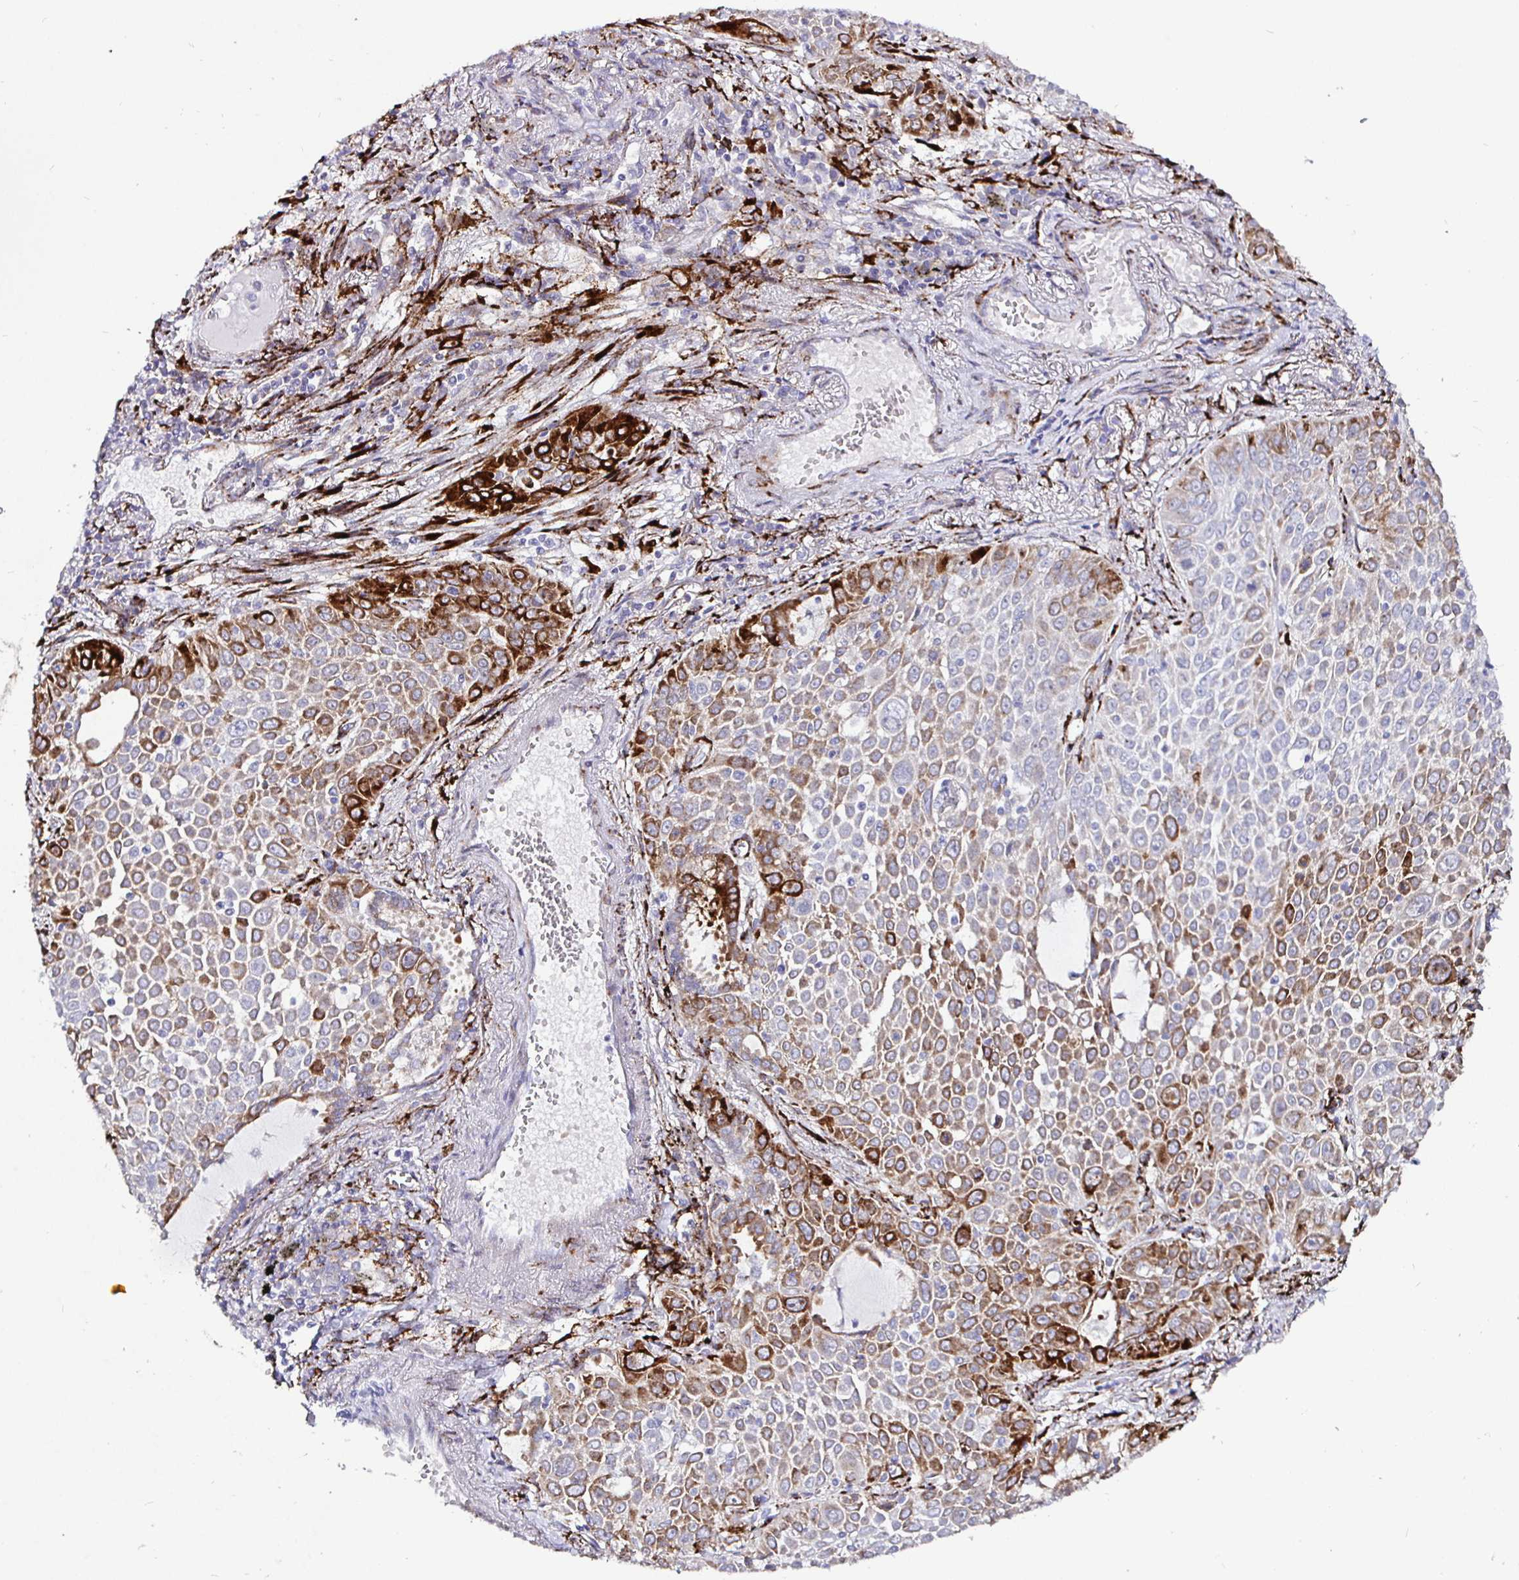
{"staining": {"intensity": "strong", "quantity": "25%-75%", "location": "cytoplasmic/membranous"}, "tissue": "lung cancer", "cell_type": "Tumor cells", "image_type": "cancer", "snomed": [{"axis": "morphology", "description": "Squamous cell carcinoma, NOS"}, {"axis": "morphology", "description": "Squamous cell carcinoma, metastatic, NOS"}, {"axis": "topography", "description": "Lymph node"}, {"axis": "topography", "description": "Lung"}], "caption": "Immunohistochemistry (IHC) image of neoplastic tissue: human squamous cell carcinoma (lung) stained using immunohistochemistry (IHC) demonstrates high levels of strong protein expression localized specifically in the cytoplasmic/membranous of tumor cells, appearing as a cytoplasmic/membranous brown color.", "gene": "P4HA2", "patient": {"sex": "female", "age": 62}}